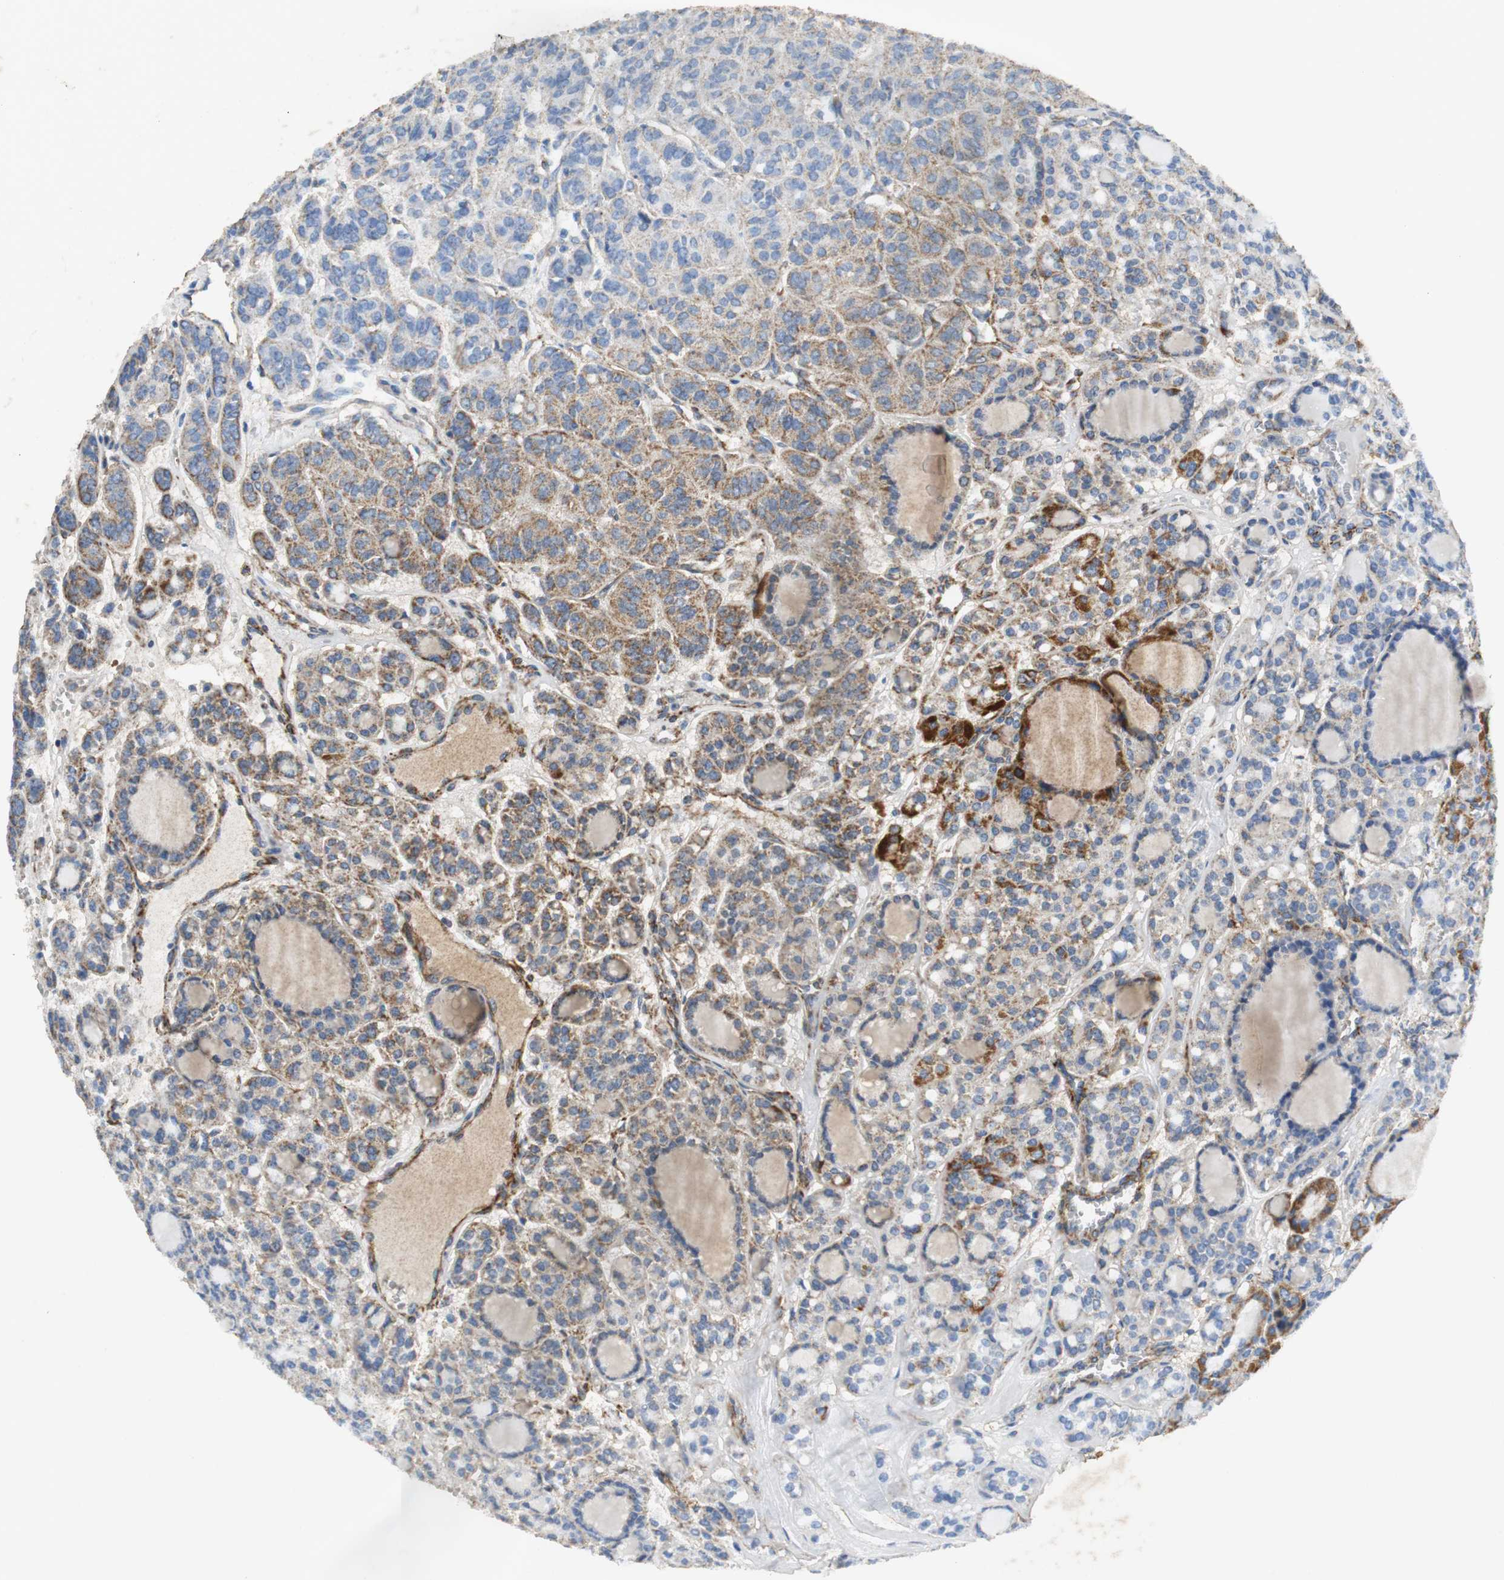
{"staining": {"intensity": "weak", "quantity": "25%-75%", "location": "cytoplasmic/membranous"}, "tissue": "thyroid cancer", "cell_type": "Tumor cells", "image_type": "cancer", "snomed": [{"axis": "morphology", "description": "Follicular adenoma carcinoma, NOS"}, {"axis": "topography", "description": "Thyroid gland"}], "caption": "A high-resolution histopathology image shows IHC staining of thyroid follicular adenoma carcinoma, which reveals weak cytoplasmic/membranous expression in about 25%-75% of tumor cells.", "gene": "NNT", "patient": {"sex": "female", "age": 71}}